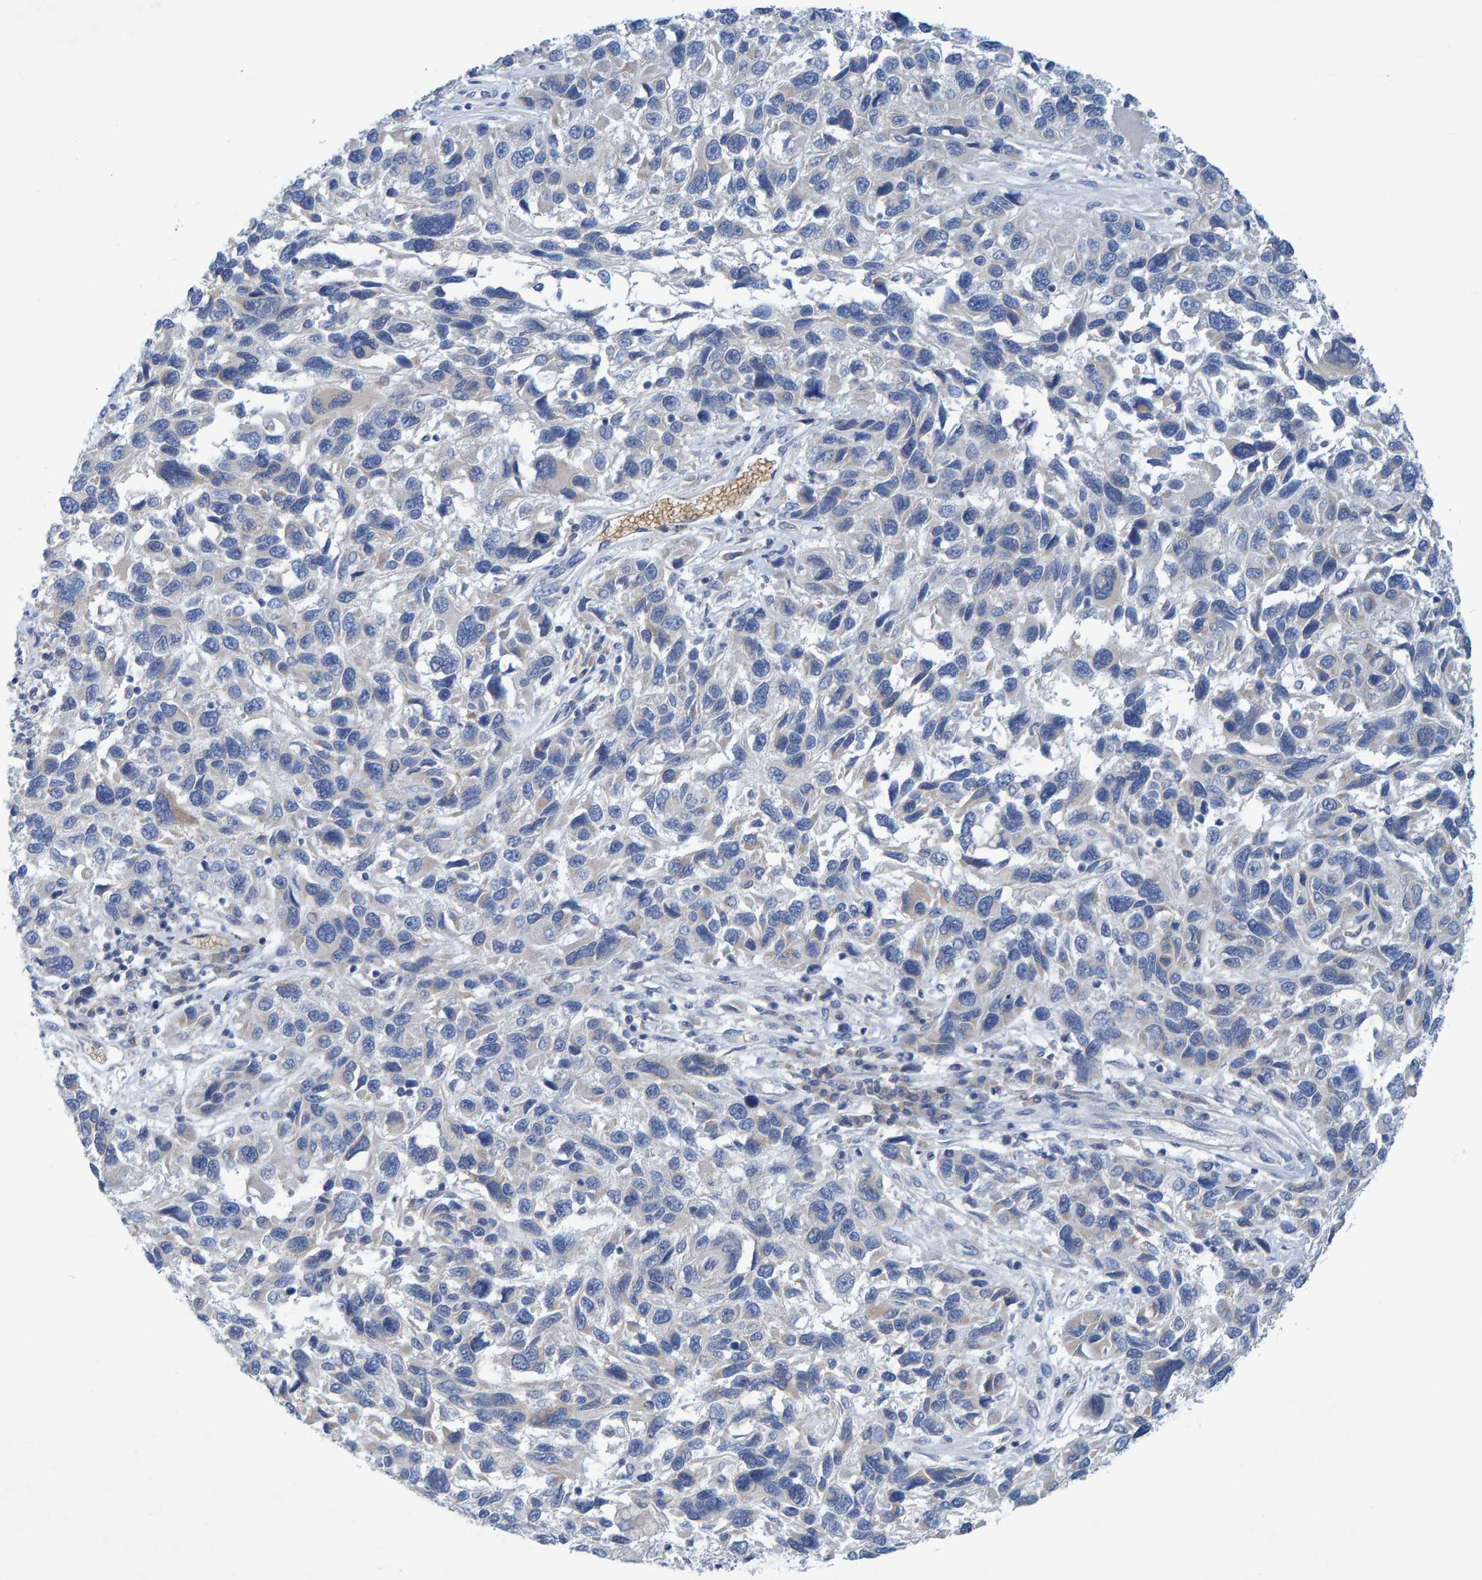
{"staining": {"intensity": "negative", "quantity": "none", "location": "none"}, "tissue": "melanoma", "cell_type": "Tumor cells", "image_type": "cancer", "snomed": [{"axis": "morphology", "description": "Malignant melanoma, NOS"}, {"axis": "topography", "description": "Skin"}], "caption": "A photomicrograph of malignant melanoma stained for a protein displays no brown staining in tumor cells. Brightfield microscopy of immunohistochemistry (IHC) stained with DAB (3,3'-diaminobenzidine) (brown) and hematoxylin (blue), captured at high magnification.", "gene": "ALAD", "patient": {"sex": "male", "age": 53}}